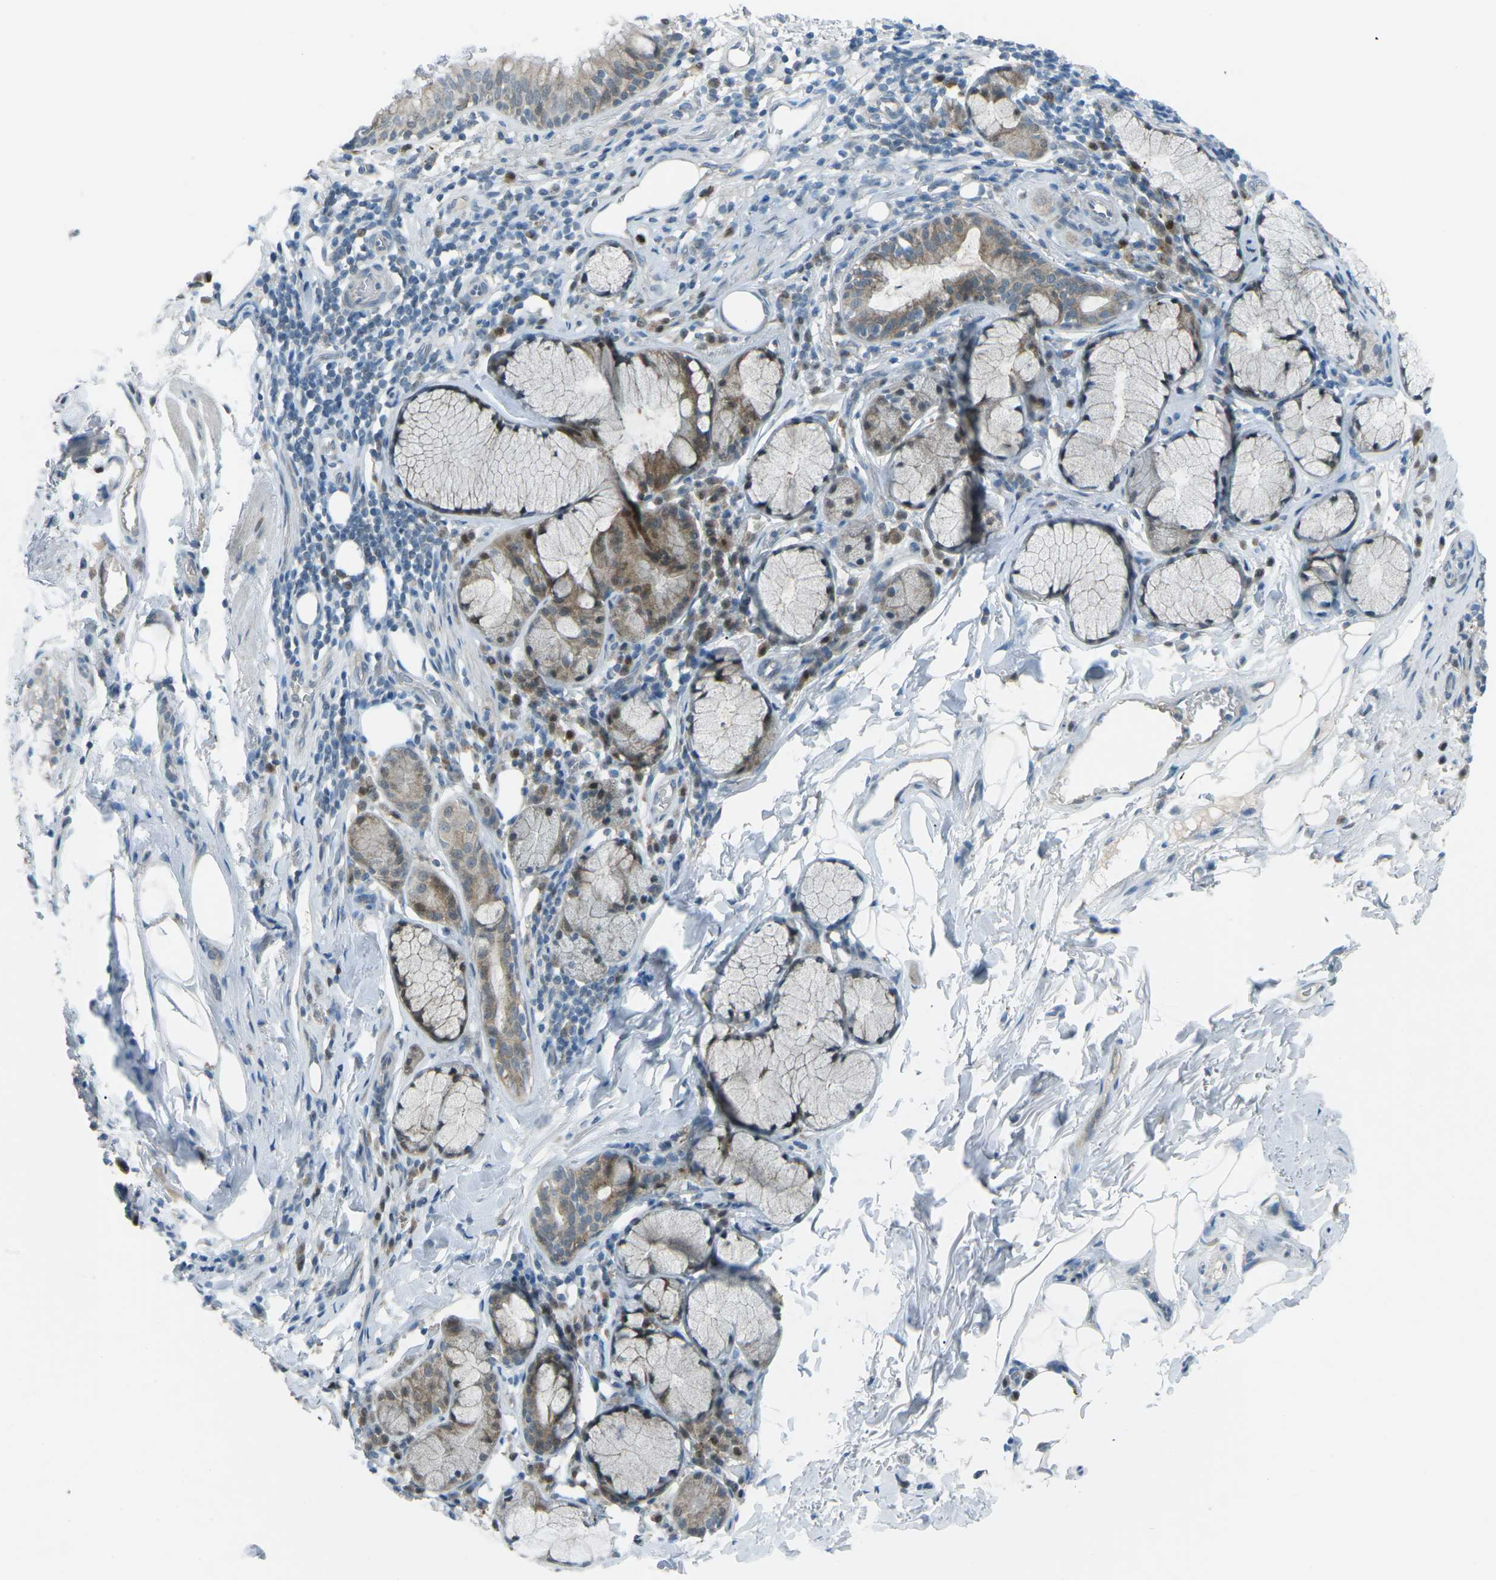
{"staining": {"intensity": "weak", "quantity": "25%-75%", "location": "cytoplasmic/membranous"}, "tissue": "bronchus", "cell_type": "Respiratory epithelial cells", "image_type": "normal", "snomed": [{"axis": "morphology", "description": "Normal tissue, NOS"}, {"axis": "morphology", "description": "Inflammation, NOS"}, {"axis": "topography", "description": "Cartilage tissue"}, {"axis": "topography", "description": "Bronchus"}], "caption": "Benign bronchus exhibits weak cytoplasmic/membranous expression in approximately 25%-75% of respiratory epithelial cells, visualized by immunohistochemistry.", "gene": "PRKCA", "patient": {"sex": "male", "age": 77}}